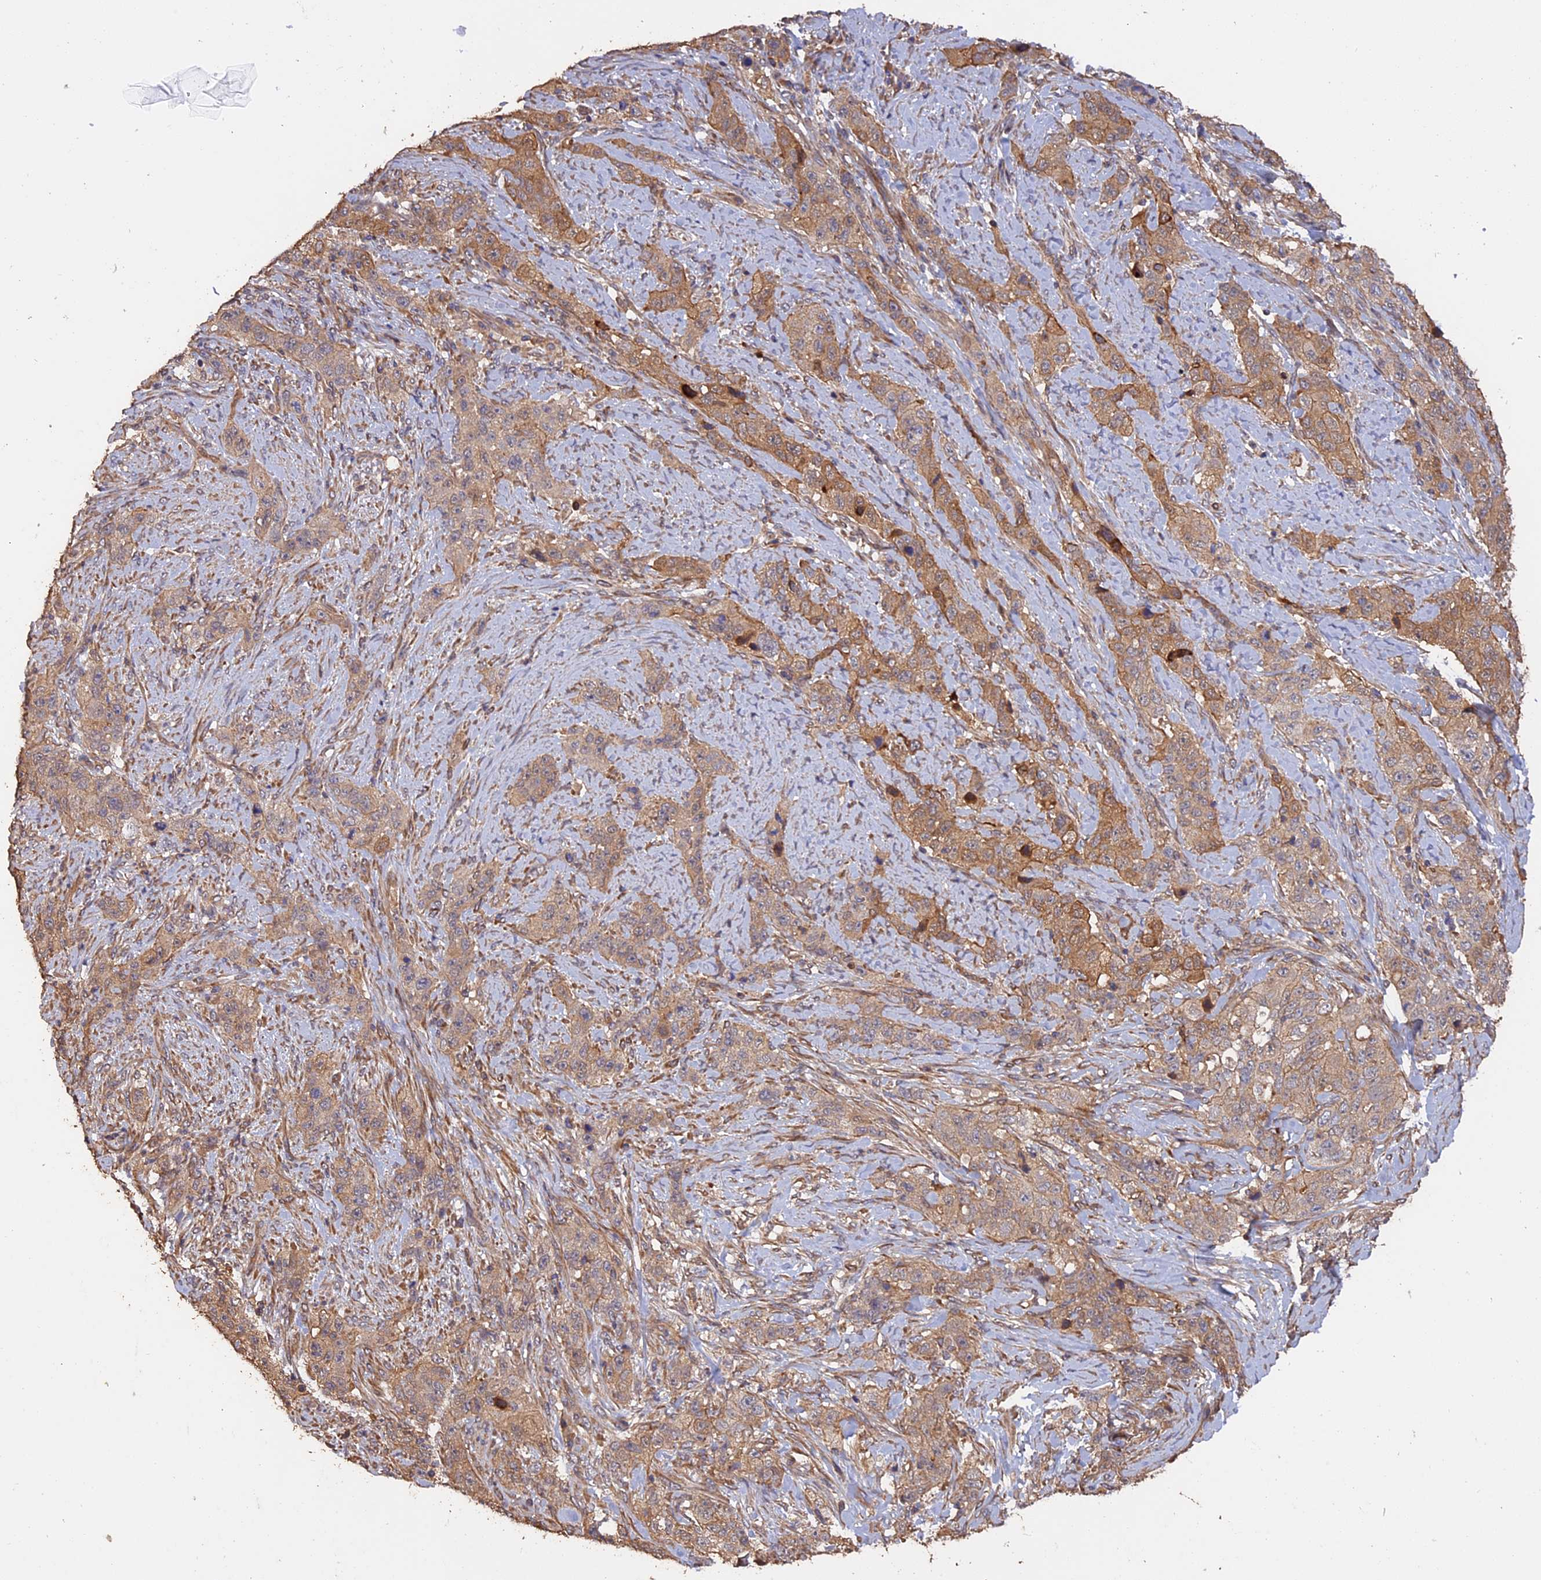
{"staining": {"intensity": "weak", "quantity": ">75%", "location": "cytoplasmic/membranous"}, "tissue": "stomach cancer", "cell_type": "Tumor cells", "image_type": "cancer", "snomed": [{"axis": "morphology", "description": "Adenocarcinoma, NOS"}, {"axis": "topography", "description": "Stomach"}], "caption": "About >75% of tumor cells in stomach cancer display weak cytoplasmic/membranous protein staining as visualized by brown immunohistochemical staining.", "gene": "RASAL1", "patient": {"sex": "male", "age": 48}}